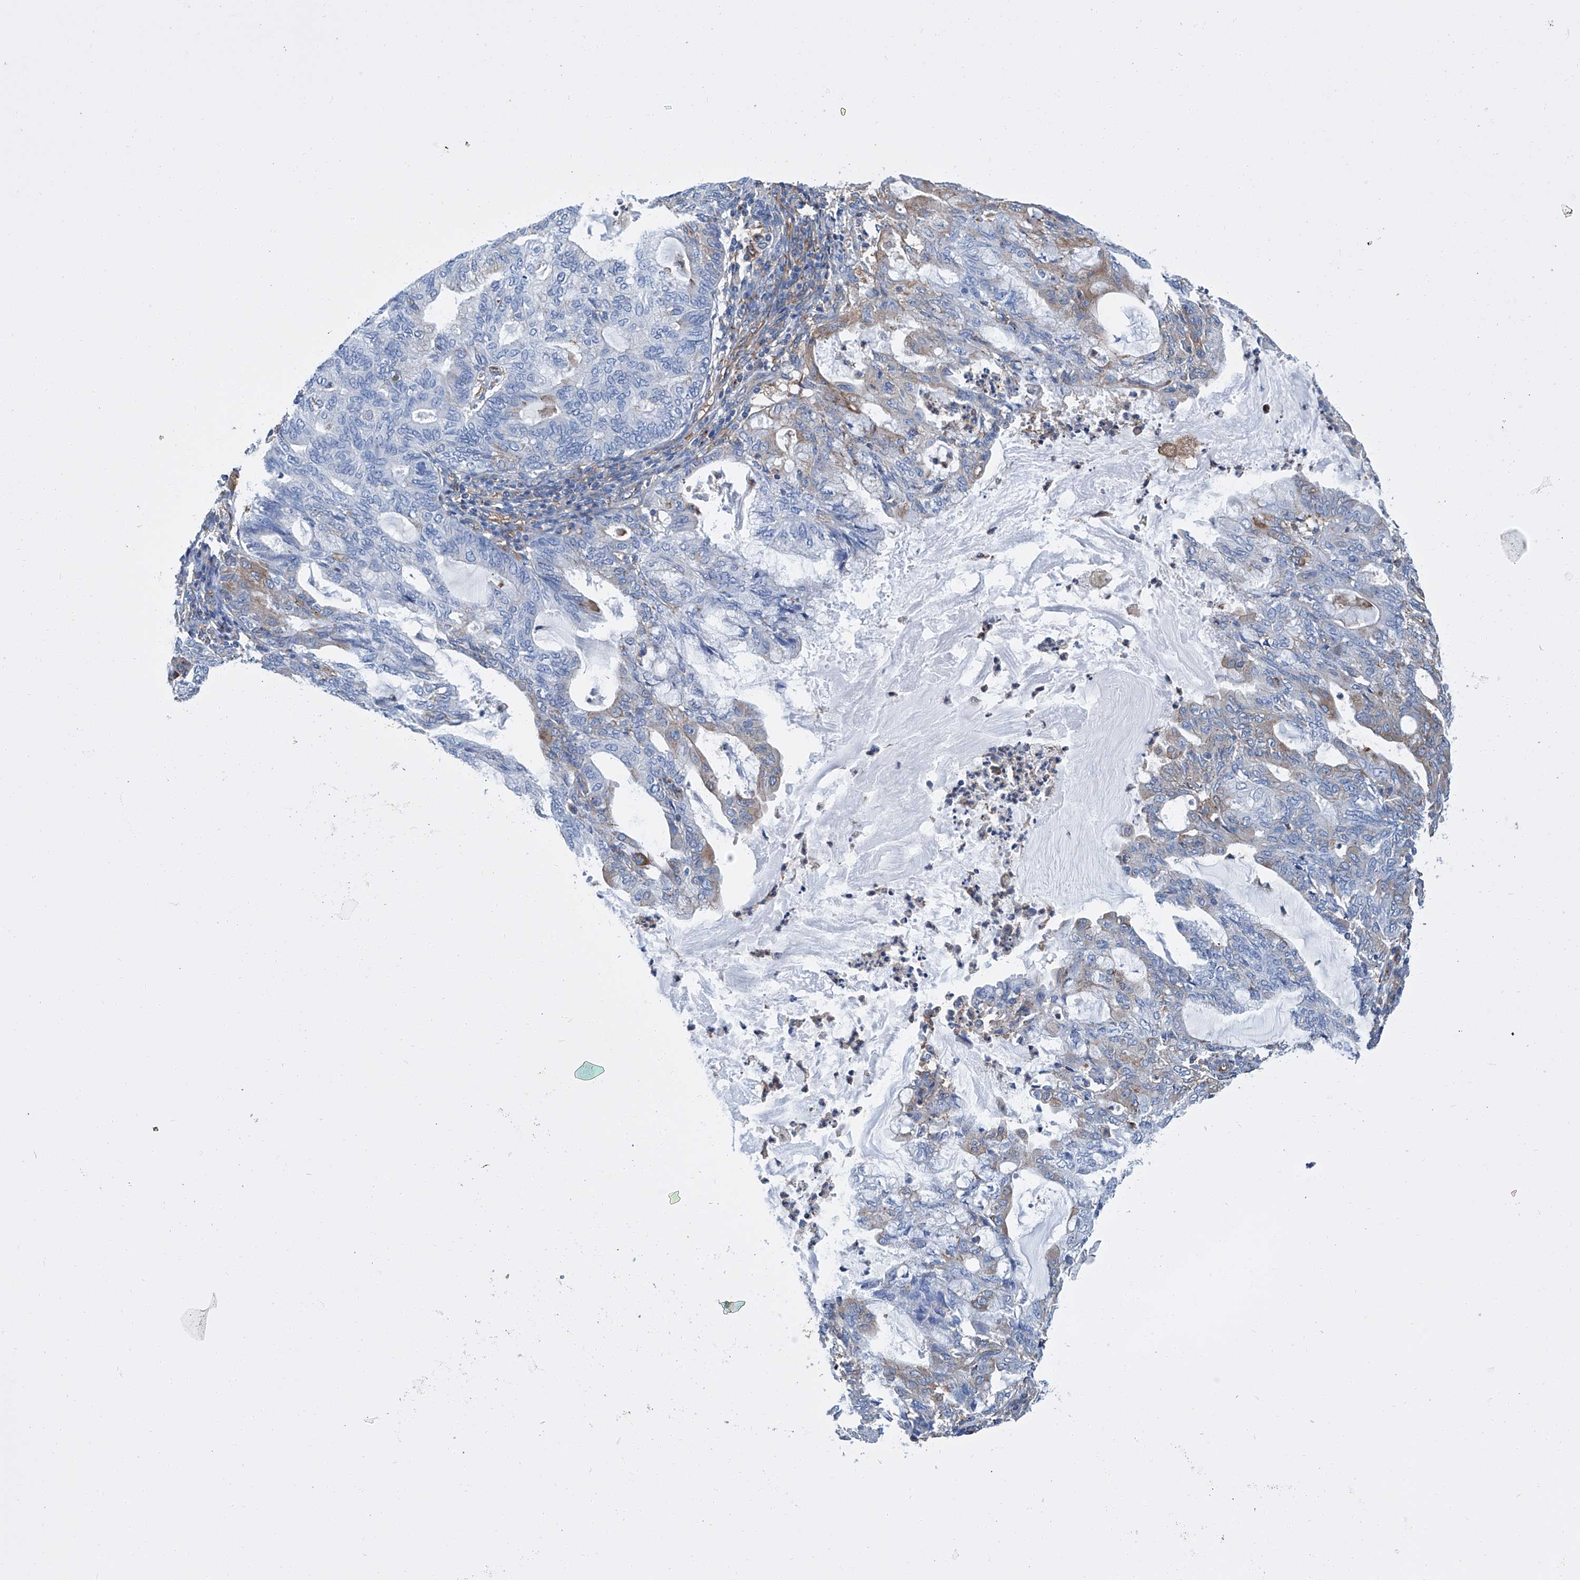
{"staining": {"intensity": "weak", "quantity": "<25%", "location": "cytoplasmic/membranous"}, "tissue": "endometrial cancer", "cell_type": "Tumor cells", "image_type": "cancer", "snomed": [{"axis": "morphology", "description": "Adenocarcinoma, NOS"}, {"axis": "topography", "description": "Endometrium"}], "caption": "A micrograph of human endometrial cancer is negative for staining in tumor cells. (Stains: DAB (3,3'-diaminobenzidine) immunohistochemistry (IHC) with hematoxylin counter stain, Microscopy: brightfield microscopy at high magnification).", "gene": "GPT", "patient": {"sex": "female", "age": 86}}